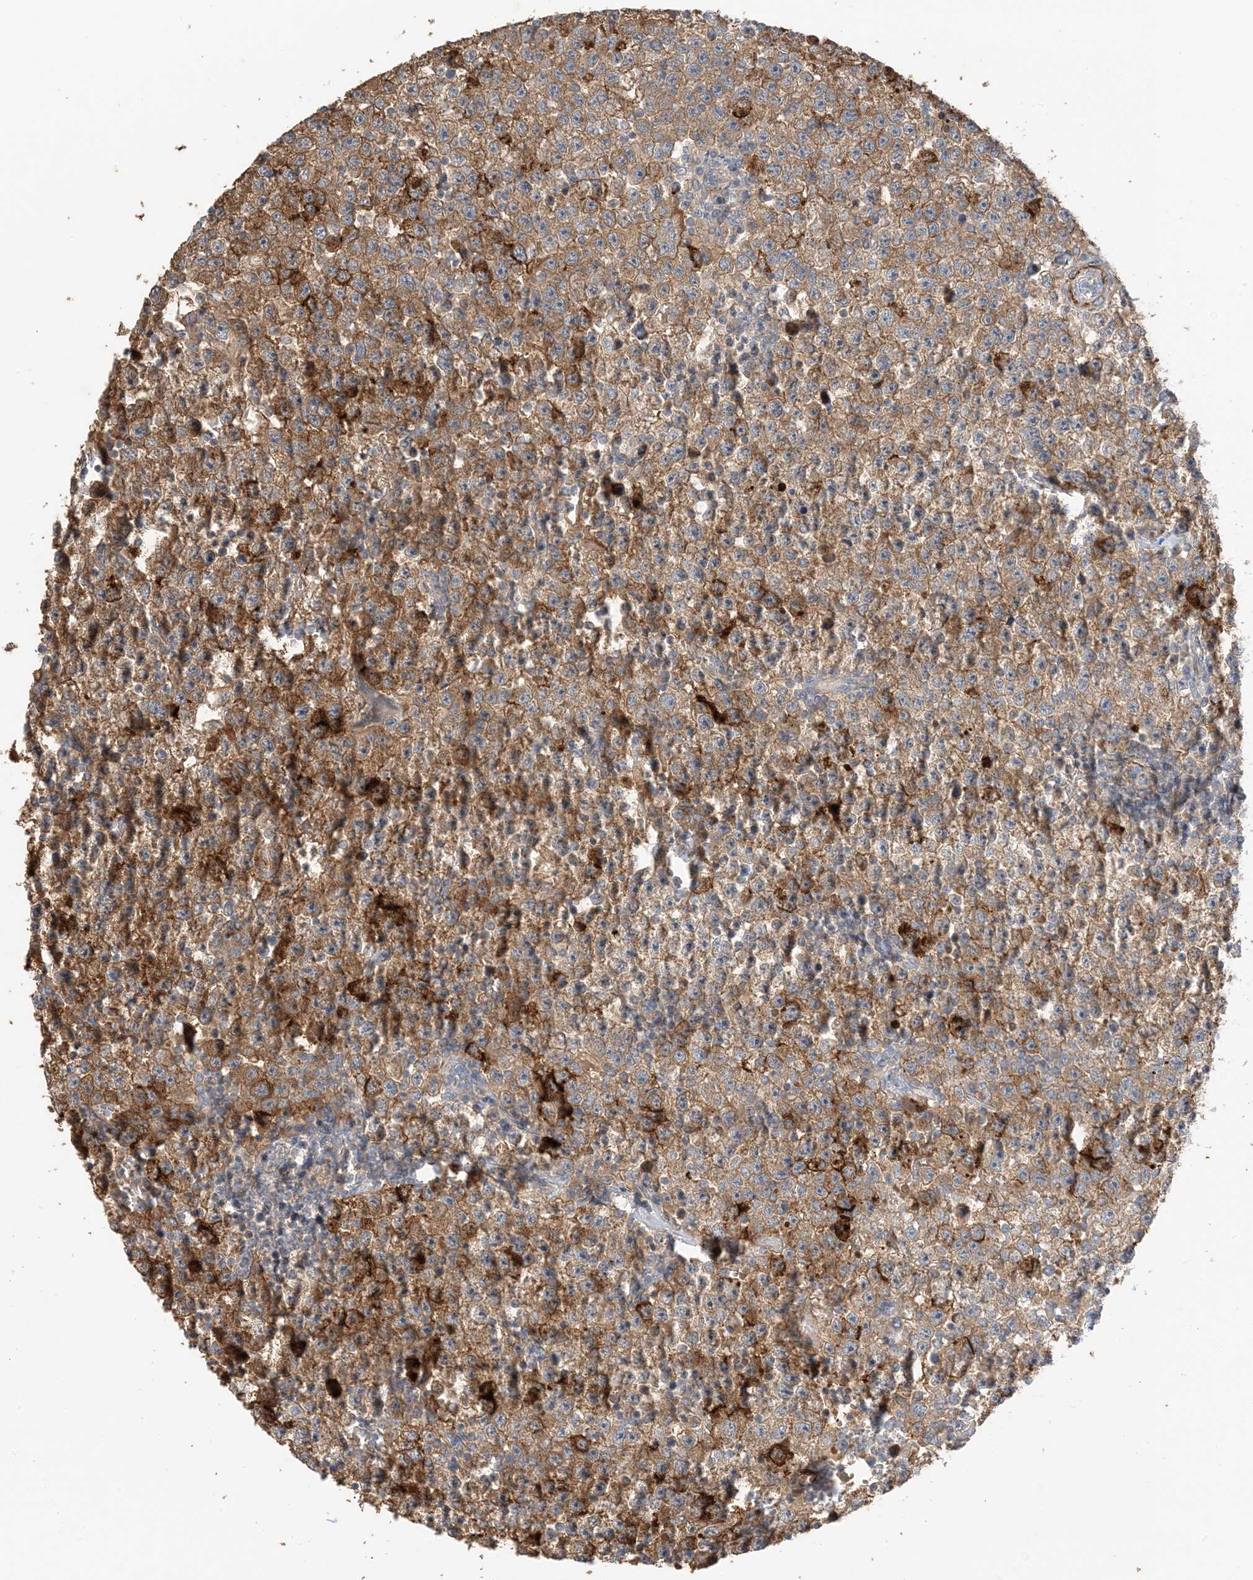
{"staining": {"intensity": "strong", "quantity": ">75%", "location": "cytoplasmic/membranous"}, "tissue": "testis cancer", "cell_type": "Tumor cells", "image_type": "cancer", "snomed": [{"axis": "morphology", "description": "Seminoma, NOS"}, {"axis": "topography", "description": "Testis"}], "caption": "The image shows a brown stain indicating the presence of a protein in the cytoplasmic/membranous of tumor cells in seminoma (testis). (DAB IHC, brown staining for protein, blue staining for nuclei).", "gene": "KIFBP", "patient": {"sex": "male", "age": 22}}